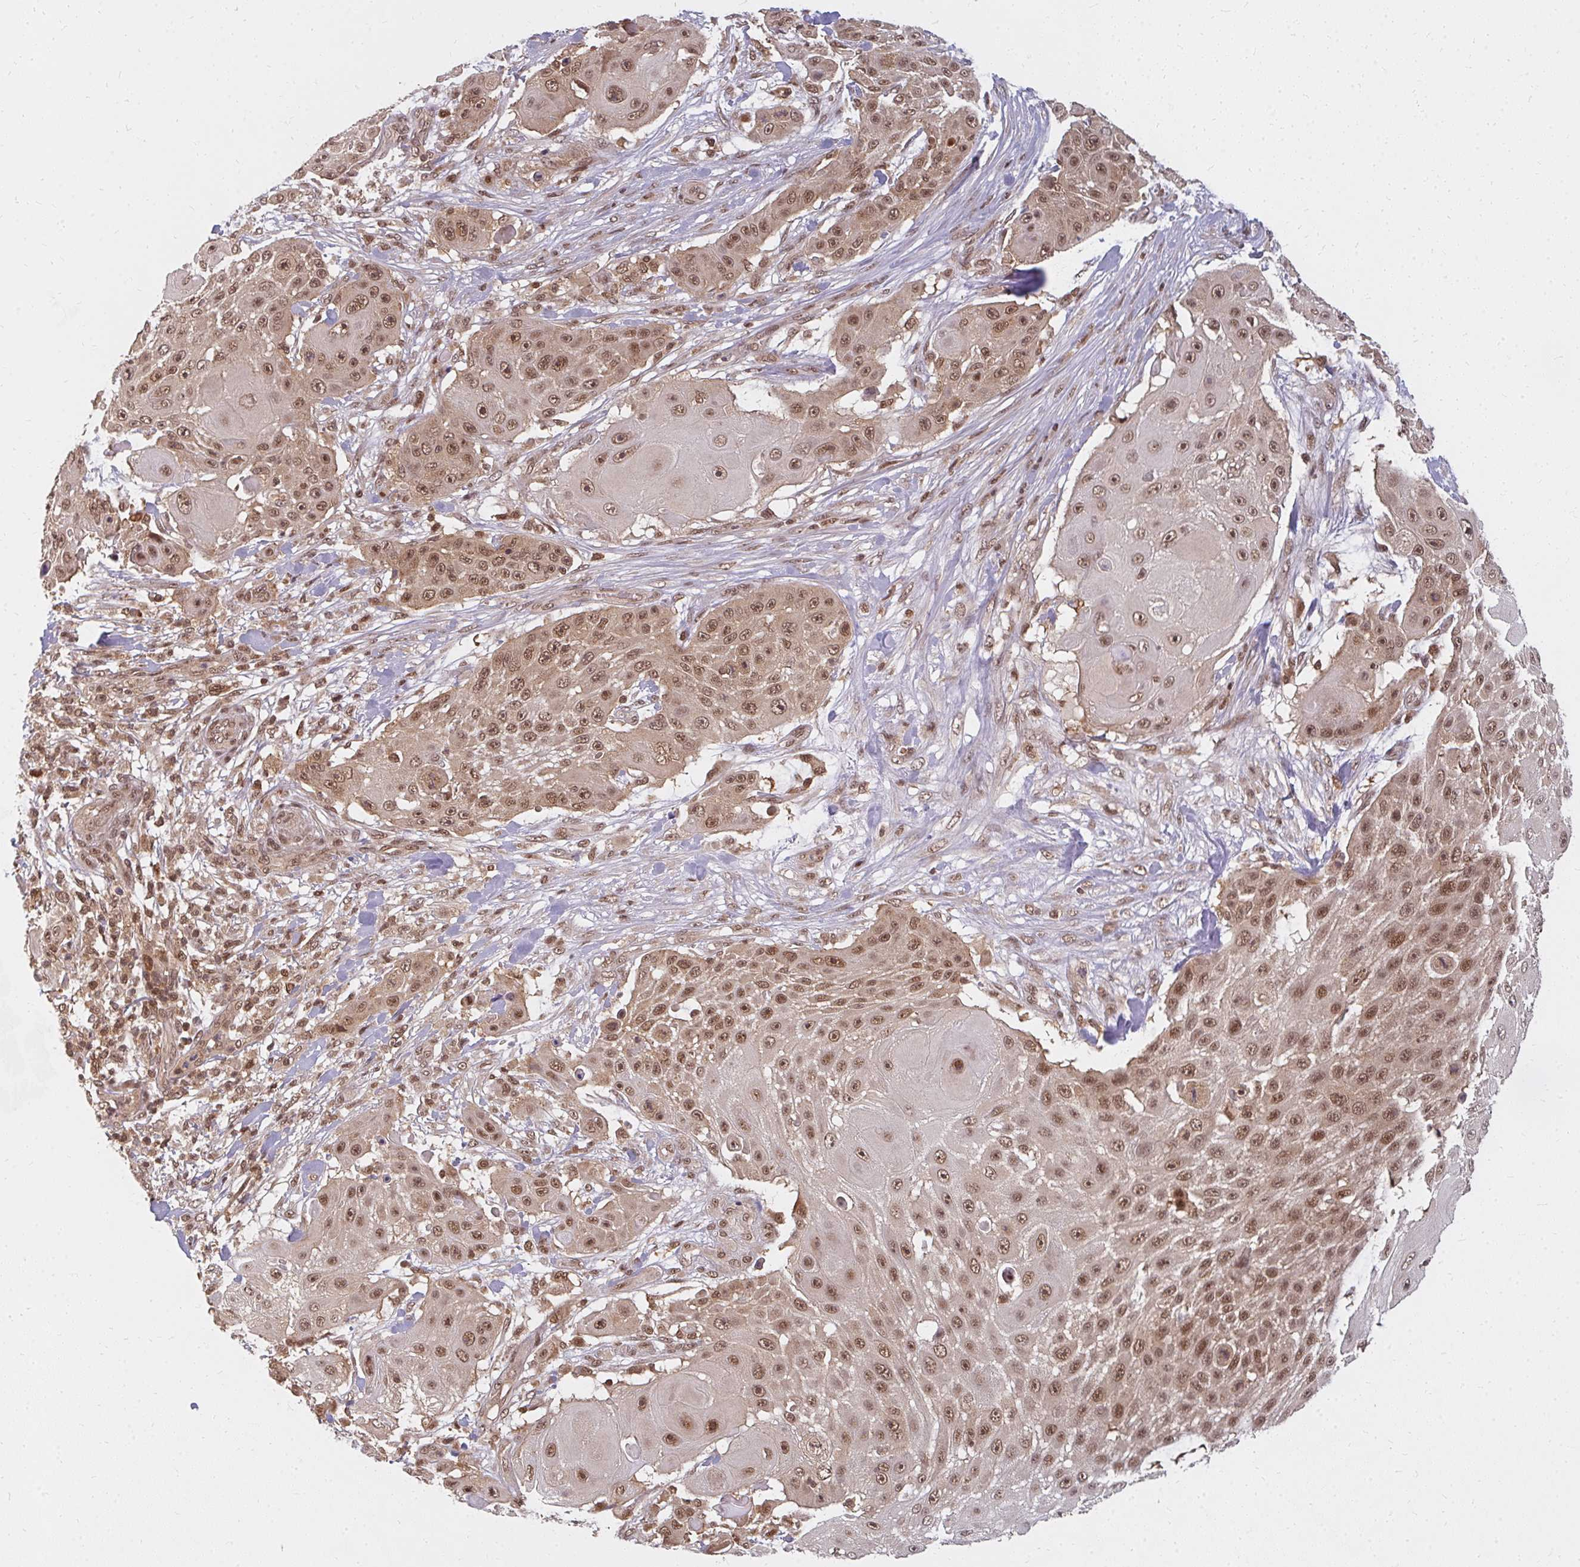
{"staining": {"intensity": "moderate", "quantity": ">75%", "location": "nuclear"}, "tissue": "skin cancer", "cell_type": "Tumor cells", "image_type": "cancer", "snomed": [{"axis": "morphology", "description": "Squamous cell carcinoma, NOS"}, {"axis": "topography", "description": "Skin"}], "caption": "Protein analysis of skin squamous cell carcinoma tissue reveals moderate nuclear expression in approximately >75% of tumor cells.", "gene": "GTF3C6", "patient": {"sex": "female", "age": 86}}